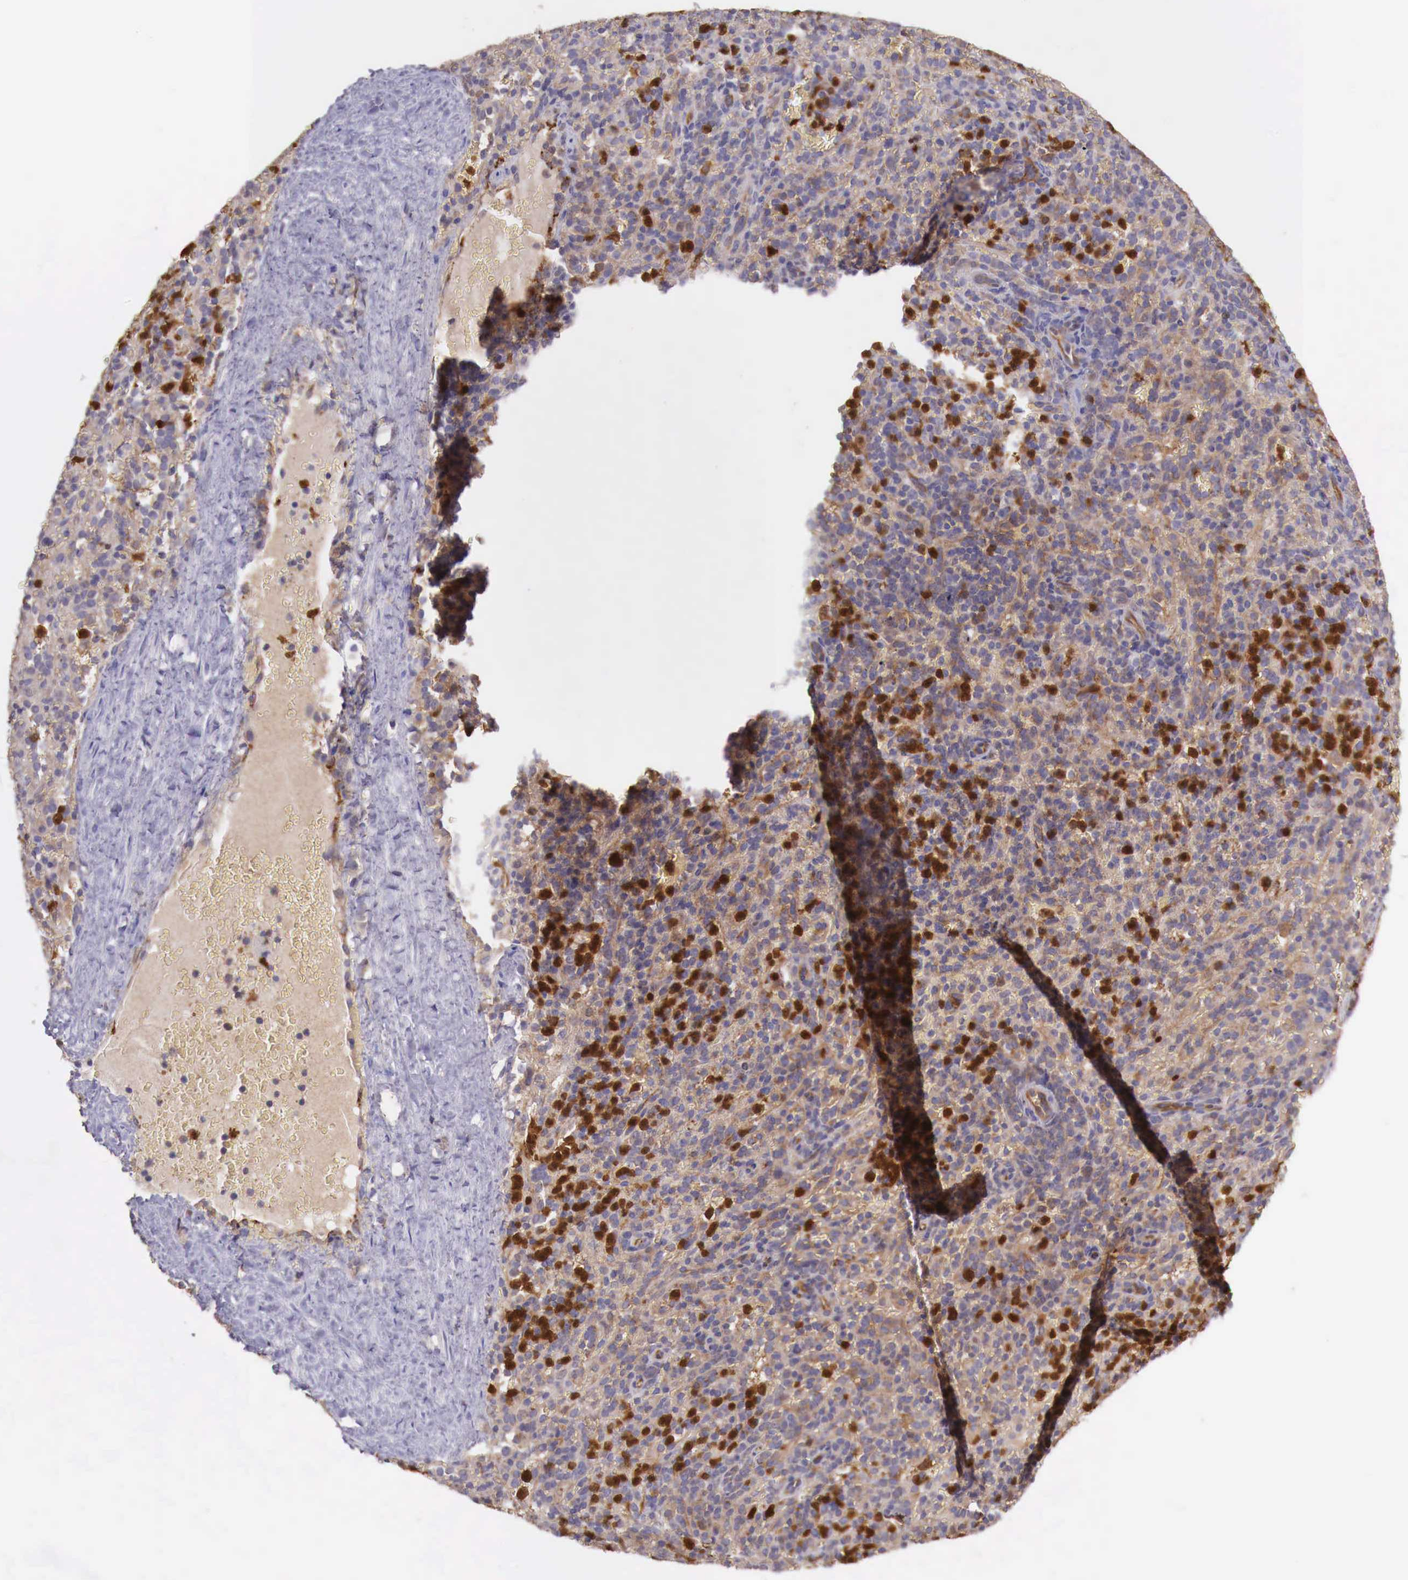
{"staining": {"intensity": "strong", "quantity": "25%-75%", "location": "cytoplasmic/membranous,nuclear"}, "tissue": "spleen", "cell_type": "Cells in red pulp", "image_type": "normal", "snomed": [{"axis": "morphology", "description": "Normal tissue, NOS"}, {"axis": "topography", "description": "Spleen"}], "caption": "Strong cytoplasmic/membranous,nuclear positivity is seen in about 25%-75% of cells in red pulp in benign spleen. (DAB (3,3'-diaminobenzidine) = brown stain, brightfield microscopy at high magnification).", "gene": "GAB2", "patient": {"sex": "female", "age": 21}}